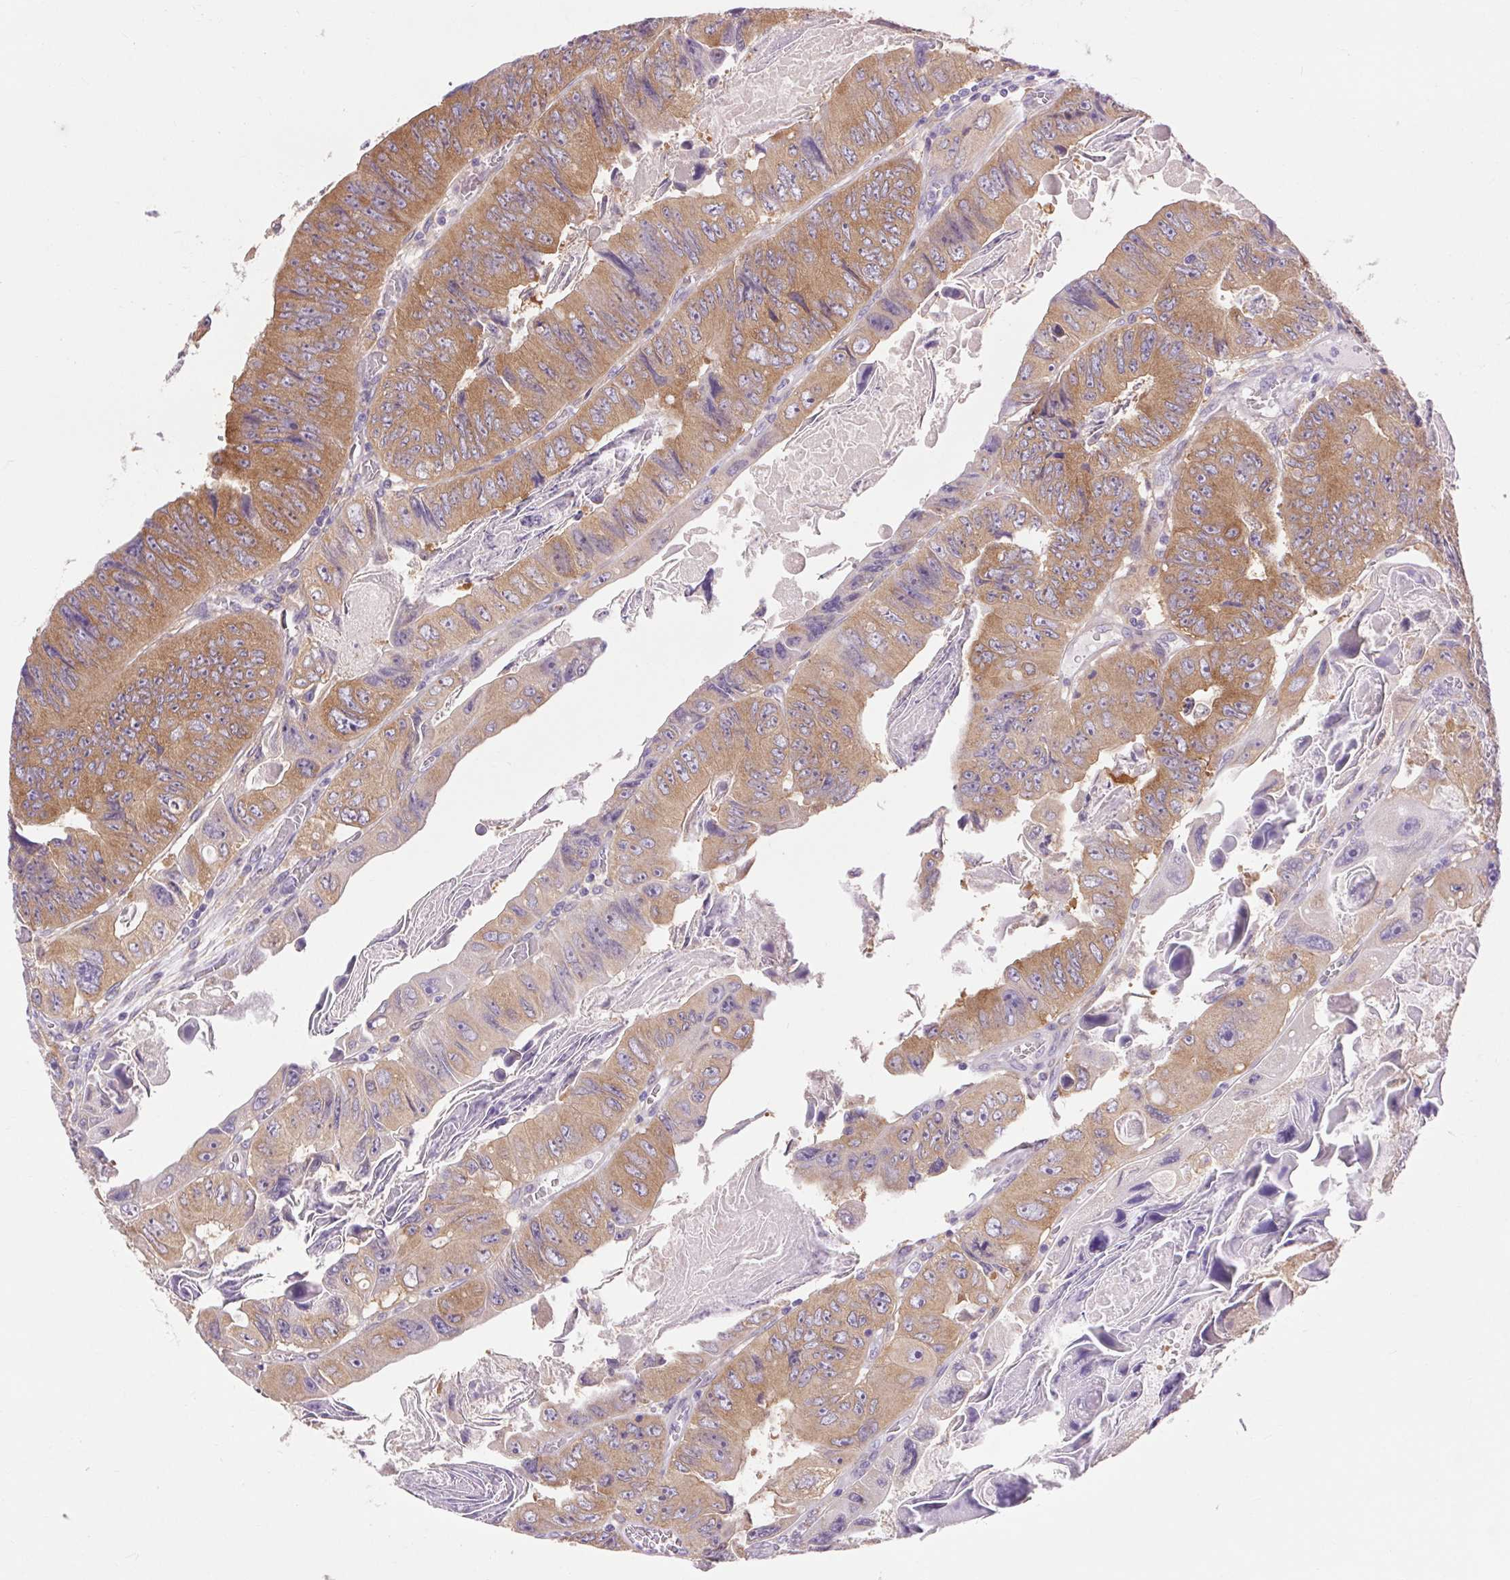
{"staining": {"intensity": "moderate", "quantity": ">75%", "location": "cytoplasmic/membranous"}, "tissue": "colorectal cancer", "cell_type": "Tumor cells", "image_type": "cancer", "snomed": [{"axis": "morphology", "description": "Adenocarcinoma, NOS"}, {"axis": "topography", "description": "Colon"}], "caption": "Immunohistochemical staining of human colorectal cancer shows medium levels of moderate cytoplasmic/membranous positivity in about >75% of tumor cells.", "gene": "SOWAHC", "patient": {"sex": "female", "age": 84}}